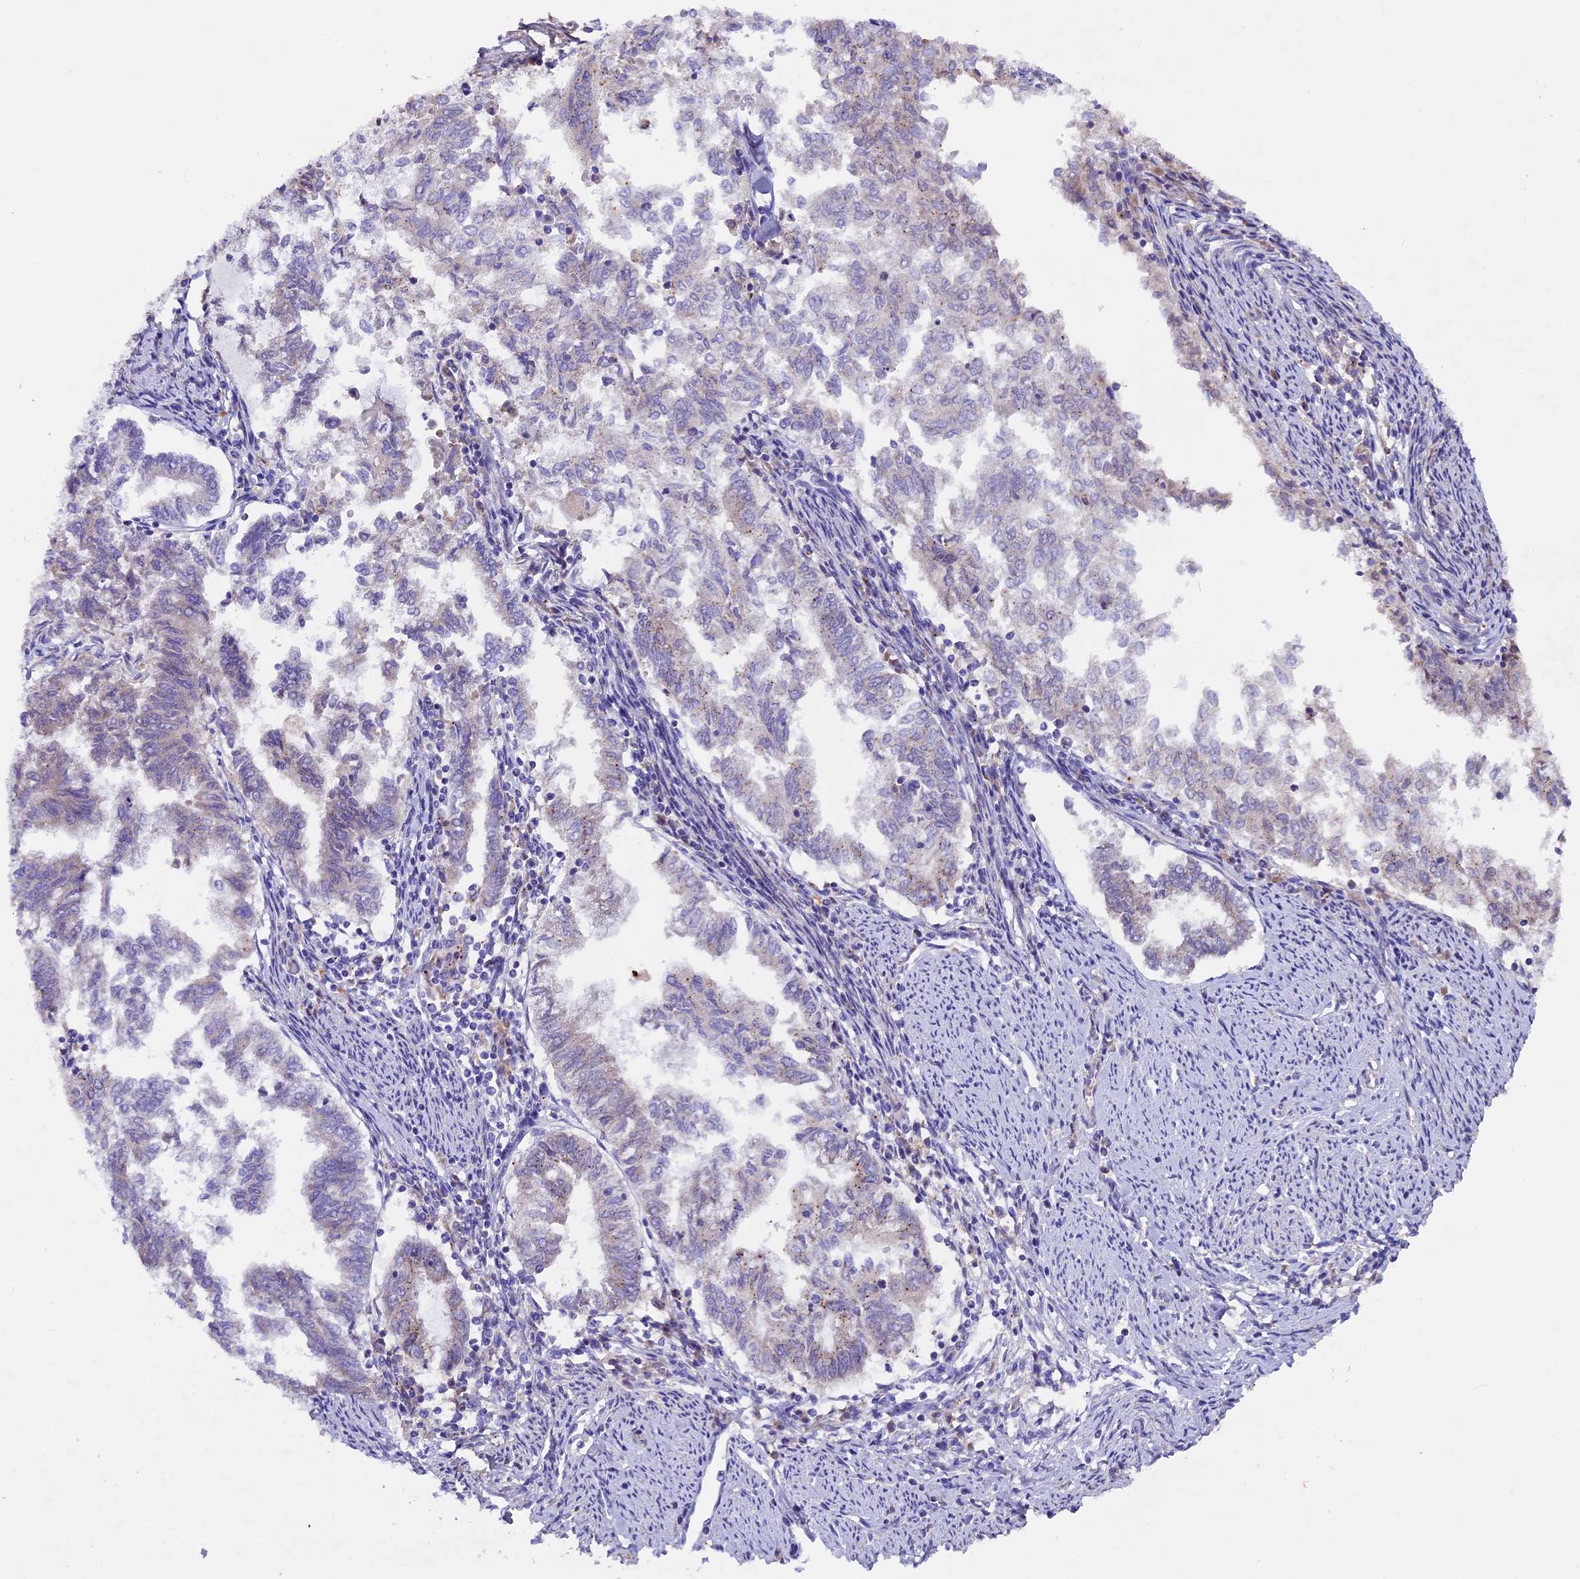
{"staining": {"intensity": "negative", "quantity": "none", "location": "none"}, "tissue": "endometrial cancer", "cell_type": "Tumor cells", "image_type": "cancer", "snomed": [{"axis": "morphology", "description": "Adenocarcinoma, NOS"}, {"axis": "topography", "description": "Endometrium"}], "caption": "The micrograph displays no staining of tumor cells in endometrial cancer (adenocarcinoma).", "gene": "PIGU", "patient": {"sex": "female", "age": 79}}